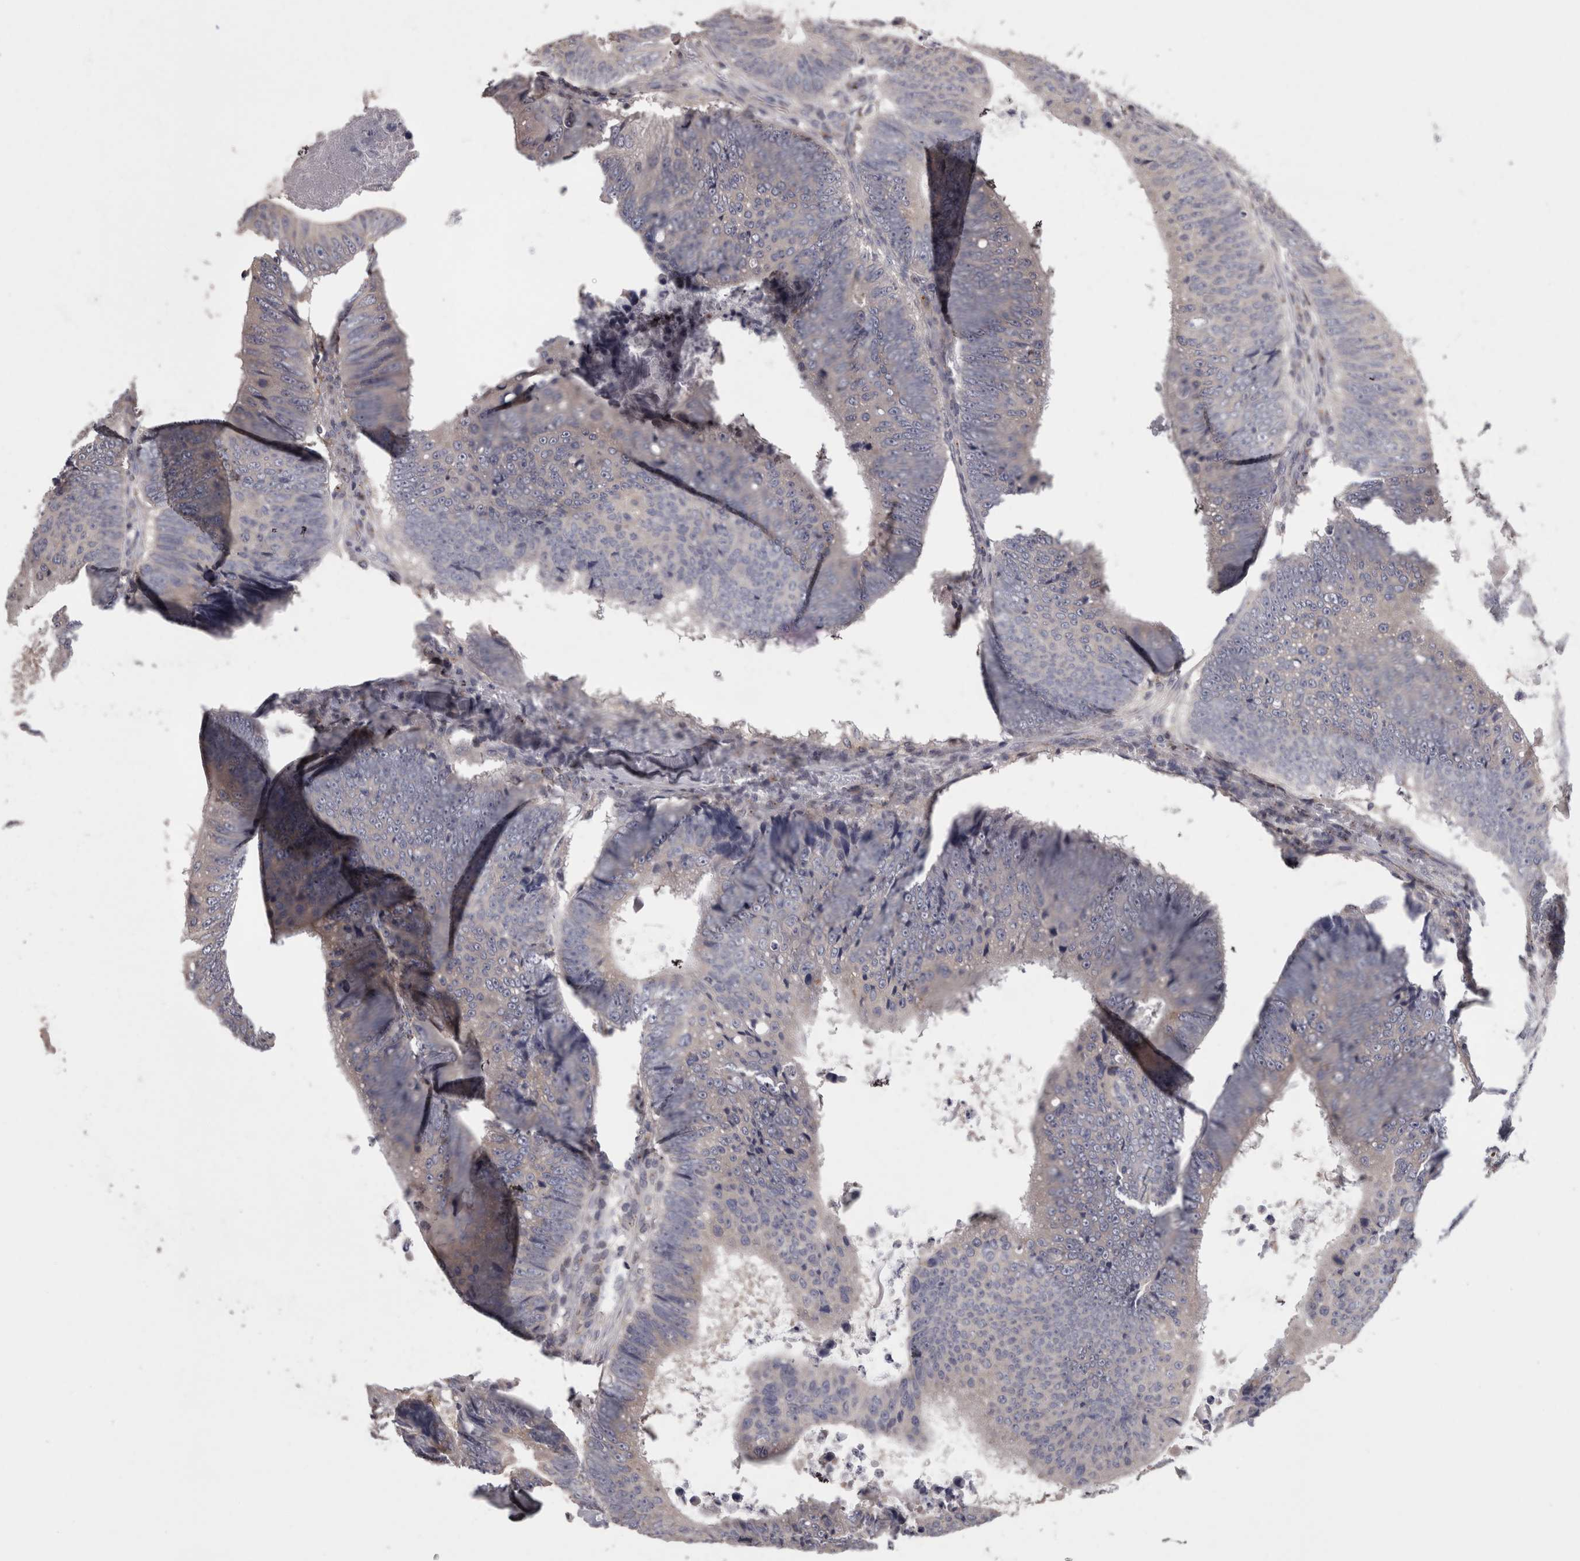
{"staining": {"intensity": "negative", "quantity": "none", "location": "none"}, "tissue": "colorectal cancer", "cell_type": "Tumor cells", "image_type": "cancer", "snomed": [{"axis": "morphology", "description": "Adenocarcinoma, NOS"}, {"axis": "topography", "description": "Colon"}], "caption": "Image shows no protein staining in tumor cells of colorectal cancer tissue.", "gene": "PCM1", "patient": {"sex": "male", "age": 56}}